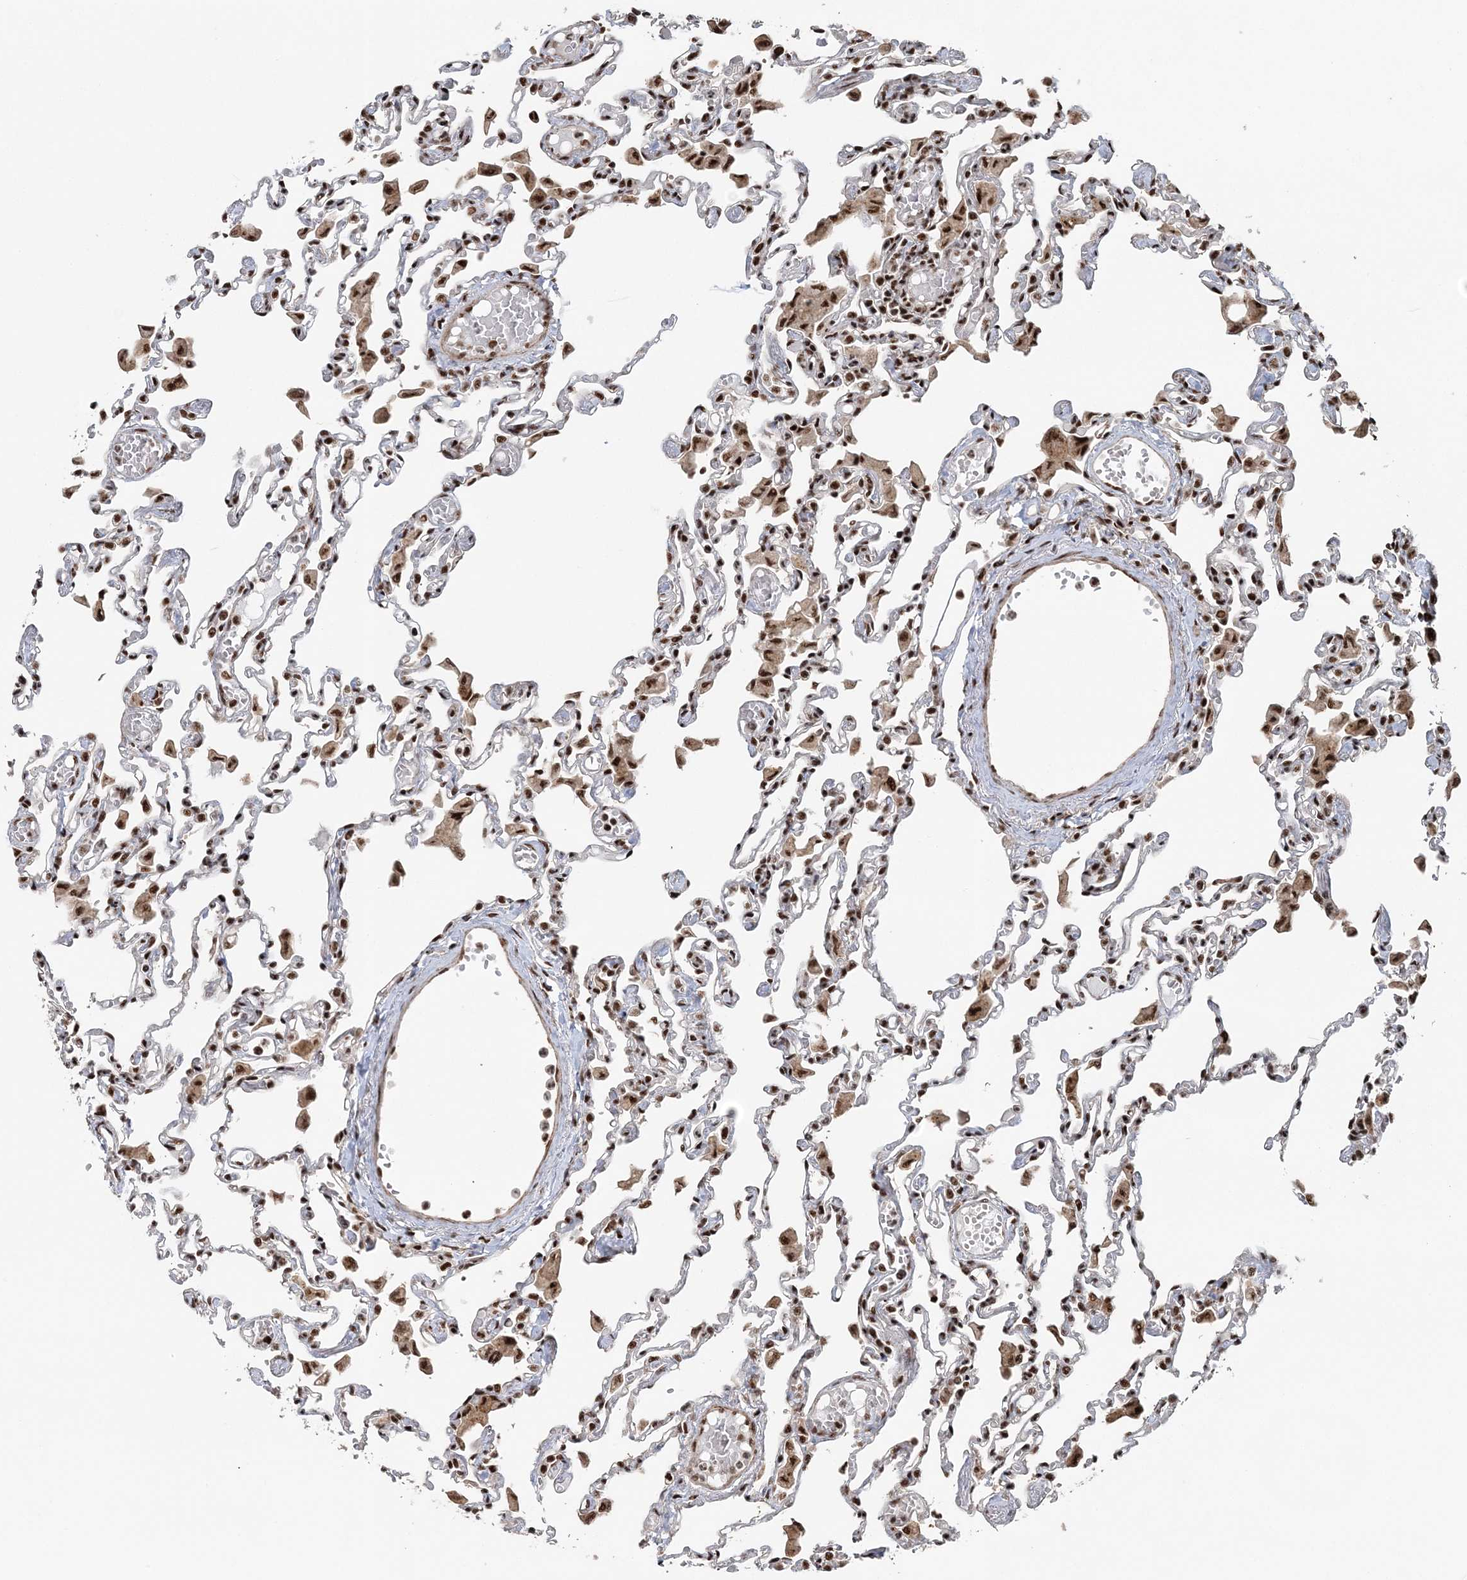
{"staining": {"intensity": "moderate", "quantity": ">75%", "location": "nuclear"}, "tissue": "lung", "cell_type": "Alveolar cells", "image_type": "normal", "snomed": [{"axis": "morphology", "description": "Normal tissue, NOS"}, {"axis": "topography", "description": "Bronchus"}, {"axis": "topography", "description": "Lung"}], "caption": "Brown immunohistochemical staining in normal lung displays moderate nuclear positivity in about >75% of alveolar cells.", "gene": "EXOSC8", "patient": {"sex": "female", "age": 49}}